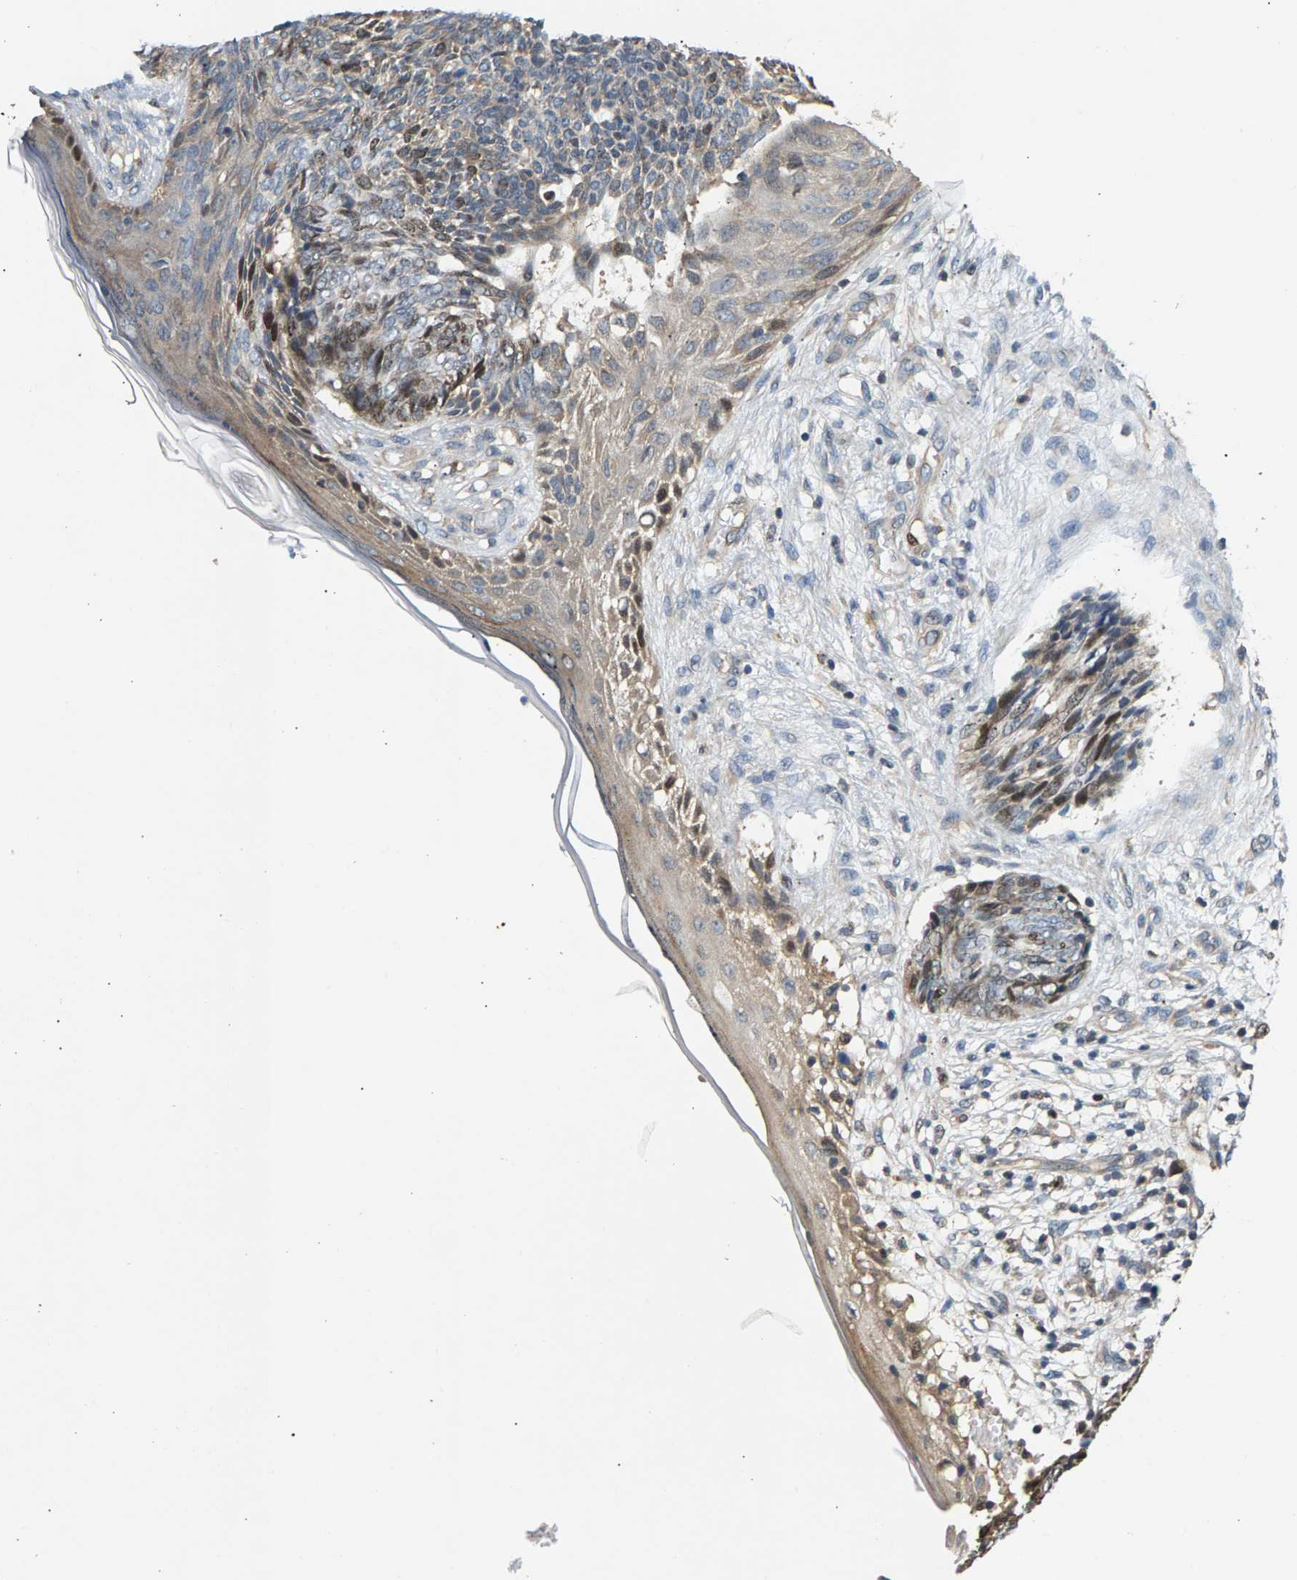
{"staining": {"intensity": "weak", "quantity": "25%-75%", "location": "nuclear"}, "tissue": "skin cancer", "cell_type": "Tumor cells", "image_type": "cancer", "snomed": [{"axis": "morphology", "description": "Basal cell carcinoma"}, {"axis": "topography", "description": "Skin"}], "caption": "A histopathology image showing weak nuclear expression in about 25%-75% of tumor cells in skin basal cell carcinoma, as visualized by brown immunohistochemical staining.", "gene": "FAM78A", "patient": {"sex": "female", "age": 84}}